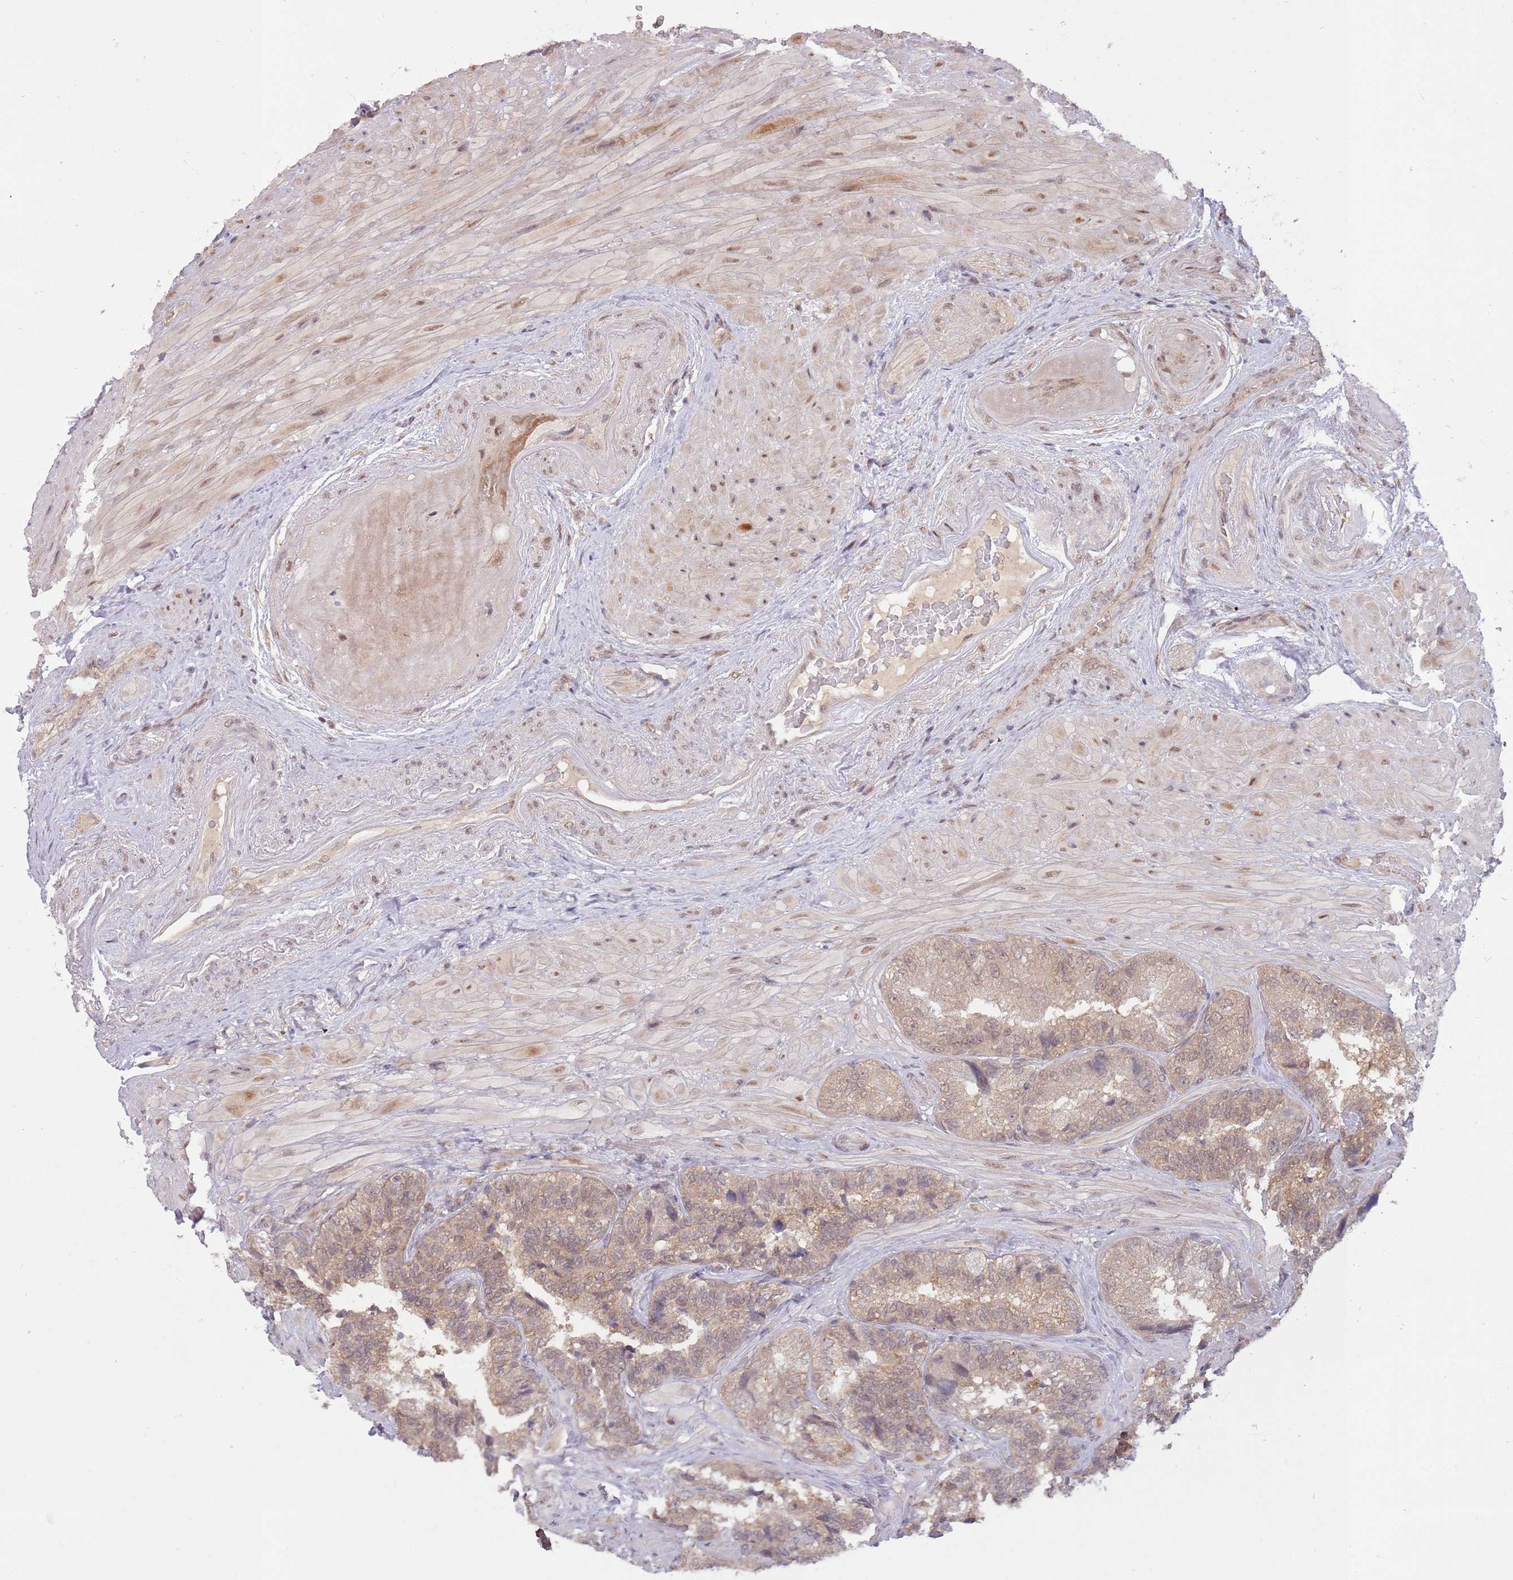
{"staining": {"intensity": "weak", "quantity": ">75%", "location": "cytoplasmic/membranous,nuclear"}, "tissue": "seminal vesicle", "cell_type": "Glandular cells", "image_type": "normal", "snomed": [{"axis": "morphology", "description": "Normal tissue, NOS"}, {"axis": "topography", "description": "Prostate and seminal vesicle, NOS"}, {"axis": "topography", "description": "Prostate"}, {"axis": "topography", "description": "Seminal veicle"}], "caption": "Immunohistochemical staining of benign seminal vesicle shows weak cytoplasmic/membranous,nuclear protein positivity in approximately >75% of glandular cells.", "gene": "ADAMTS3", "patient": {"sex": "male", "age": 67}}